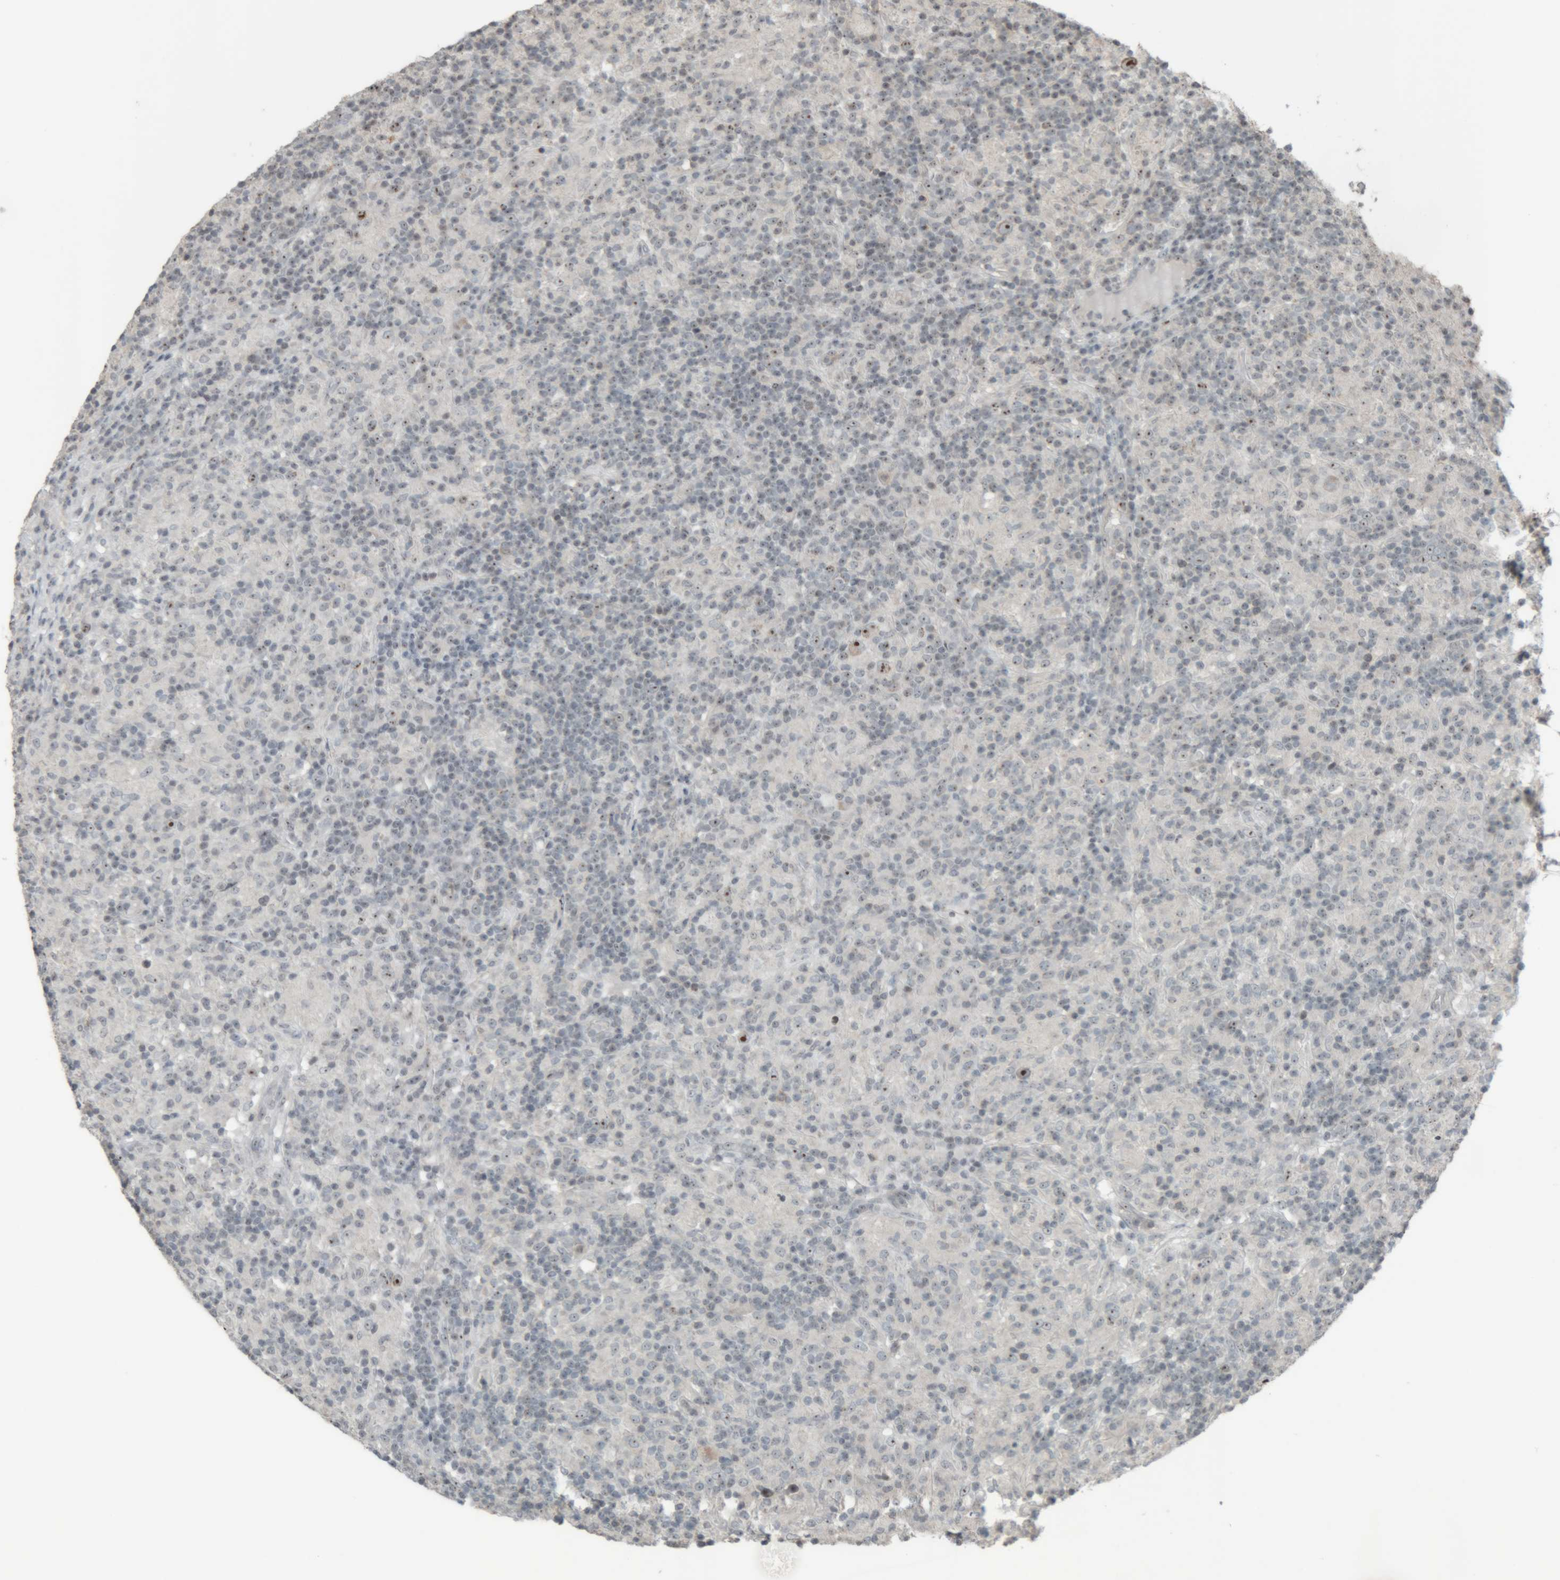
{"staining": {"intensity": "strong", "quantity": "25%-75%", "location": "nuclear"}, "tissue": "lymphoma", "cell_type": "Tumor cells", "image_type": "cancer", "snomed": [{"axis": "morphology", "description": "Hodgkin's disease, NOS"}, {"axis": "topography", "description": "Lymph node"}], "caption": "Protein positivity by IHC exhibits strong nuclear staining in about 25%-75% of tumor cells in Hodgkin's disease. Nuclei are stained in blue.", "gene": "RPF1", "patient": {"sex": "male", "age": 70}}